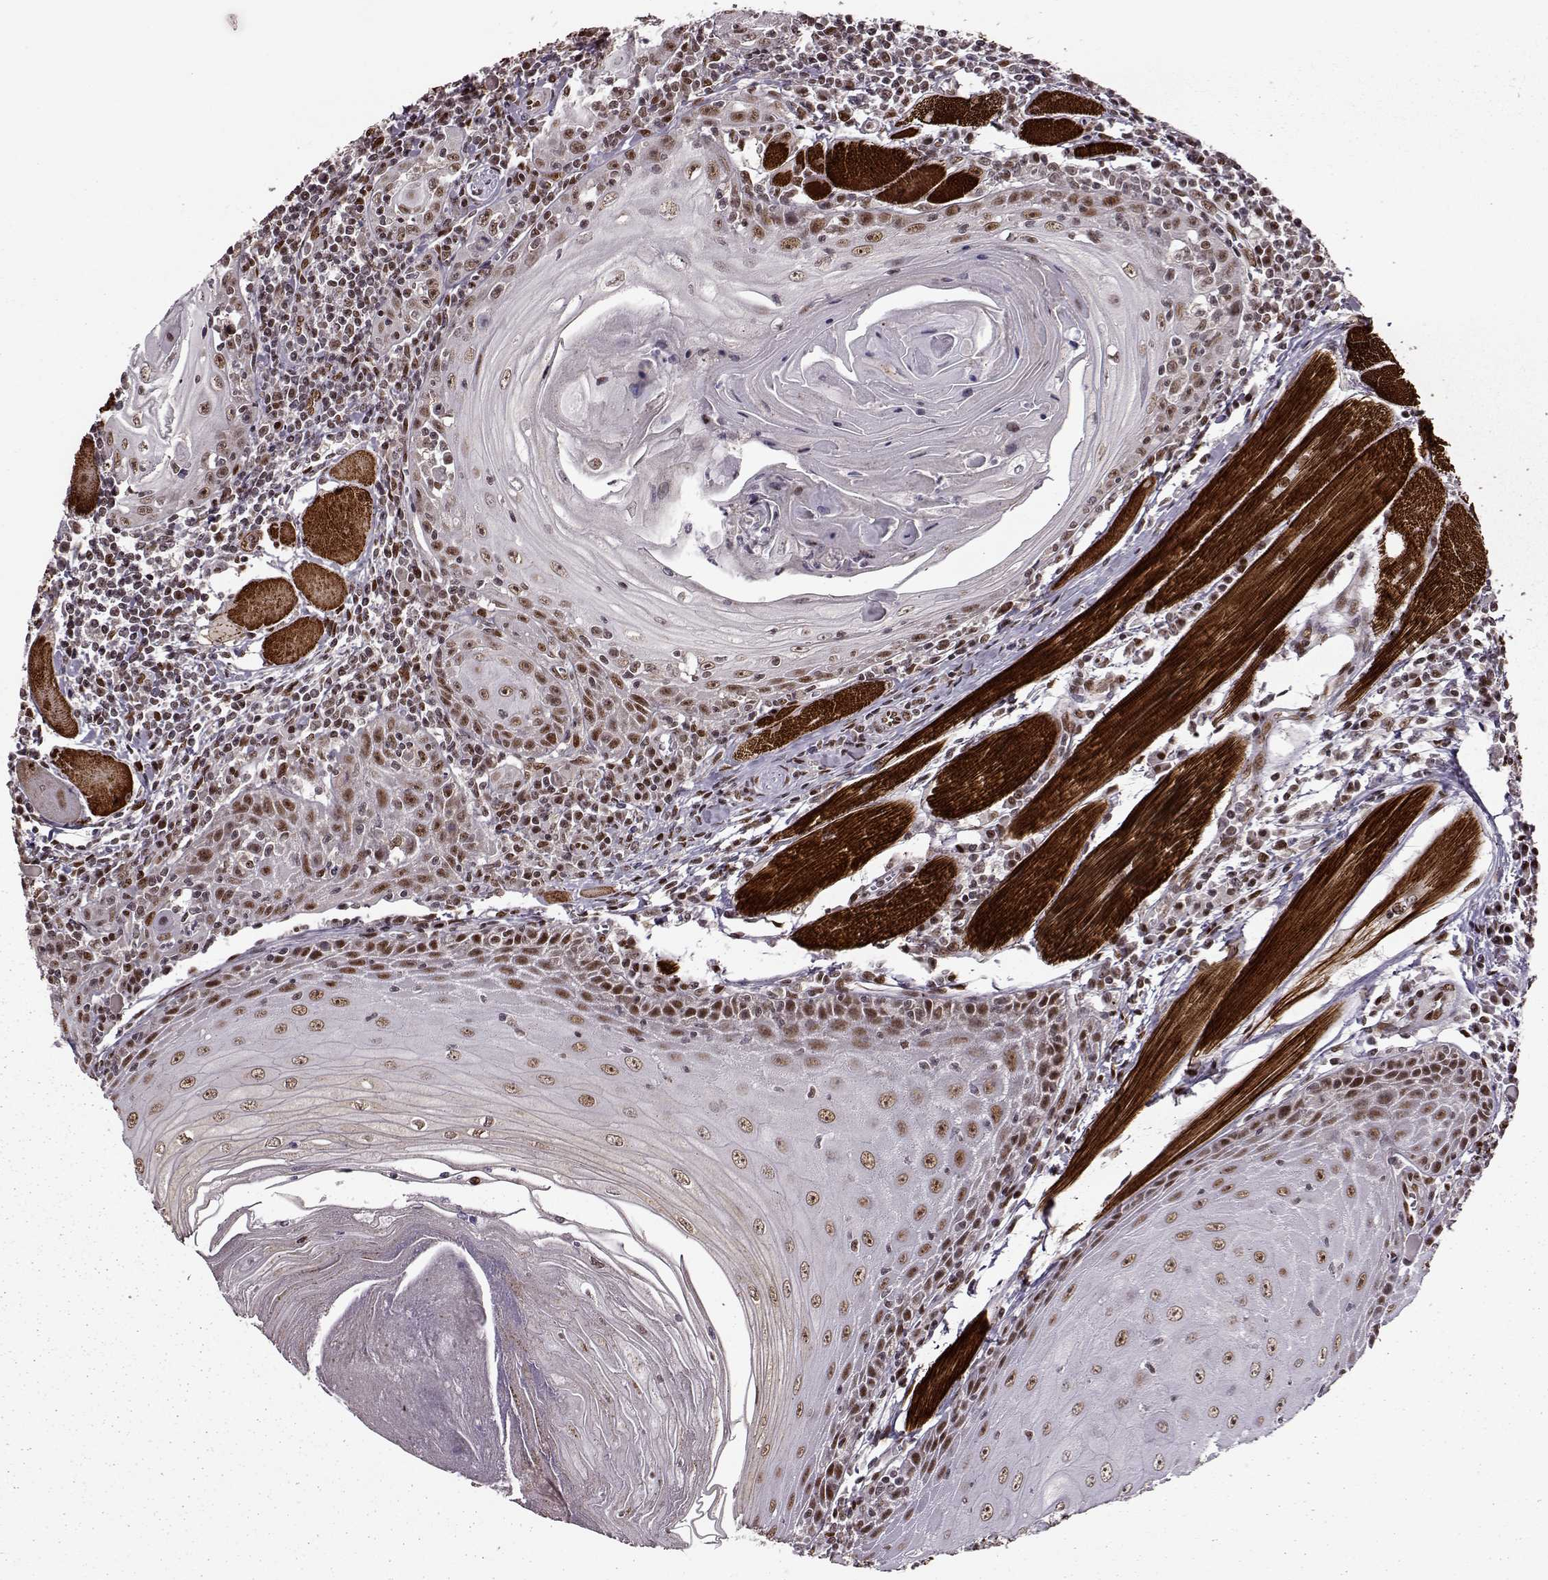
{"staining": {"intensity": "moderate", "quantity": ">75%", "location": "nuclear"}, "tissue": "head and neck cancer", "cell_type": "Tumor cells", "image_type": "cancer", "snomed": [{"axis": "morphology", "description": "Normal tissue, NOS"}, {"axis": "morphology", "description": "Squamous cell carcinoma, NOS"}, {"axis": "topography", "description": "Oral tissue"}, {"axis": "topography", "description": "Head-Neck"}], "caption": "This is a micrograph of IHC staining of squamous cell carcinoma (head and neck), which shows moderate expression in the nuclear of tumor cells.", "gene": "FTO", "patient": {"sex": "male", "age": 52}}